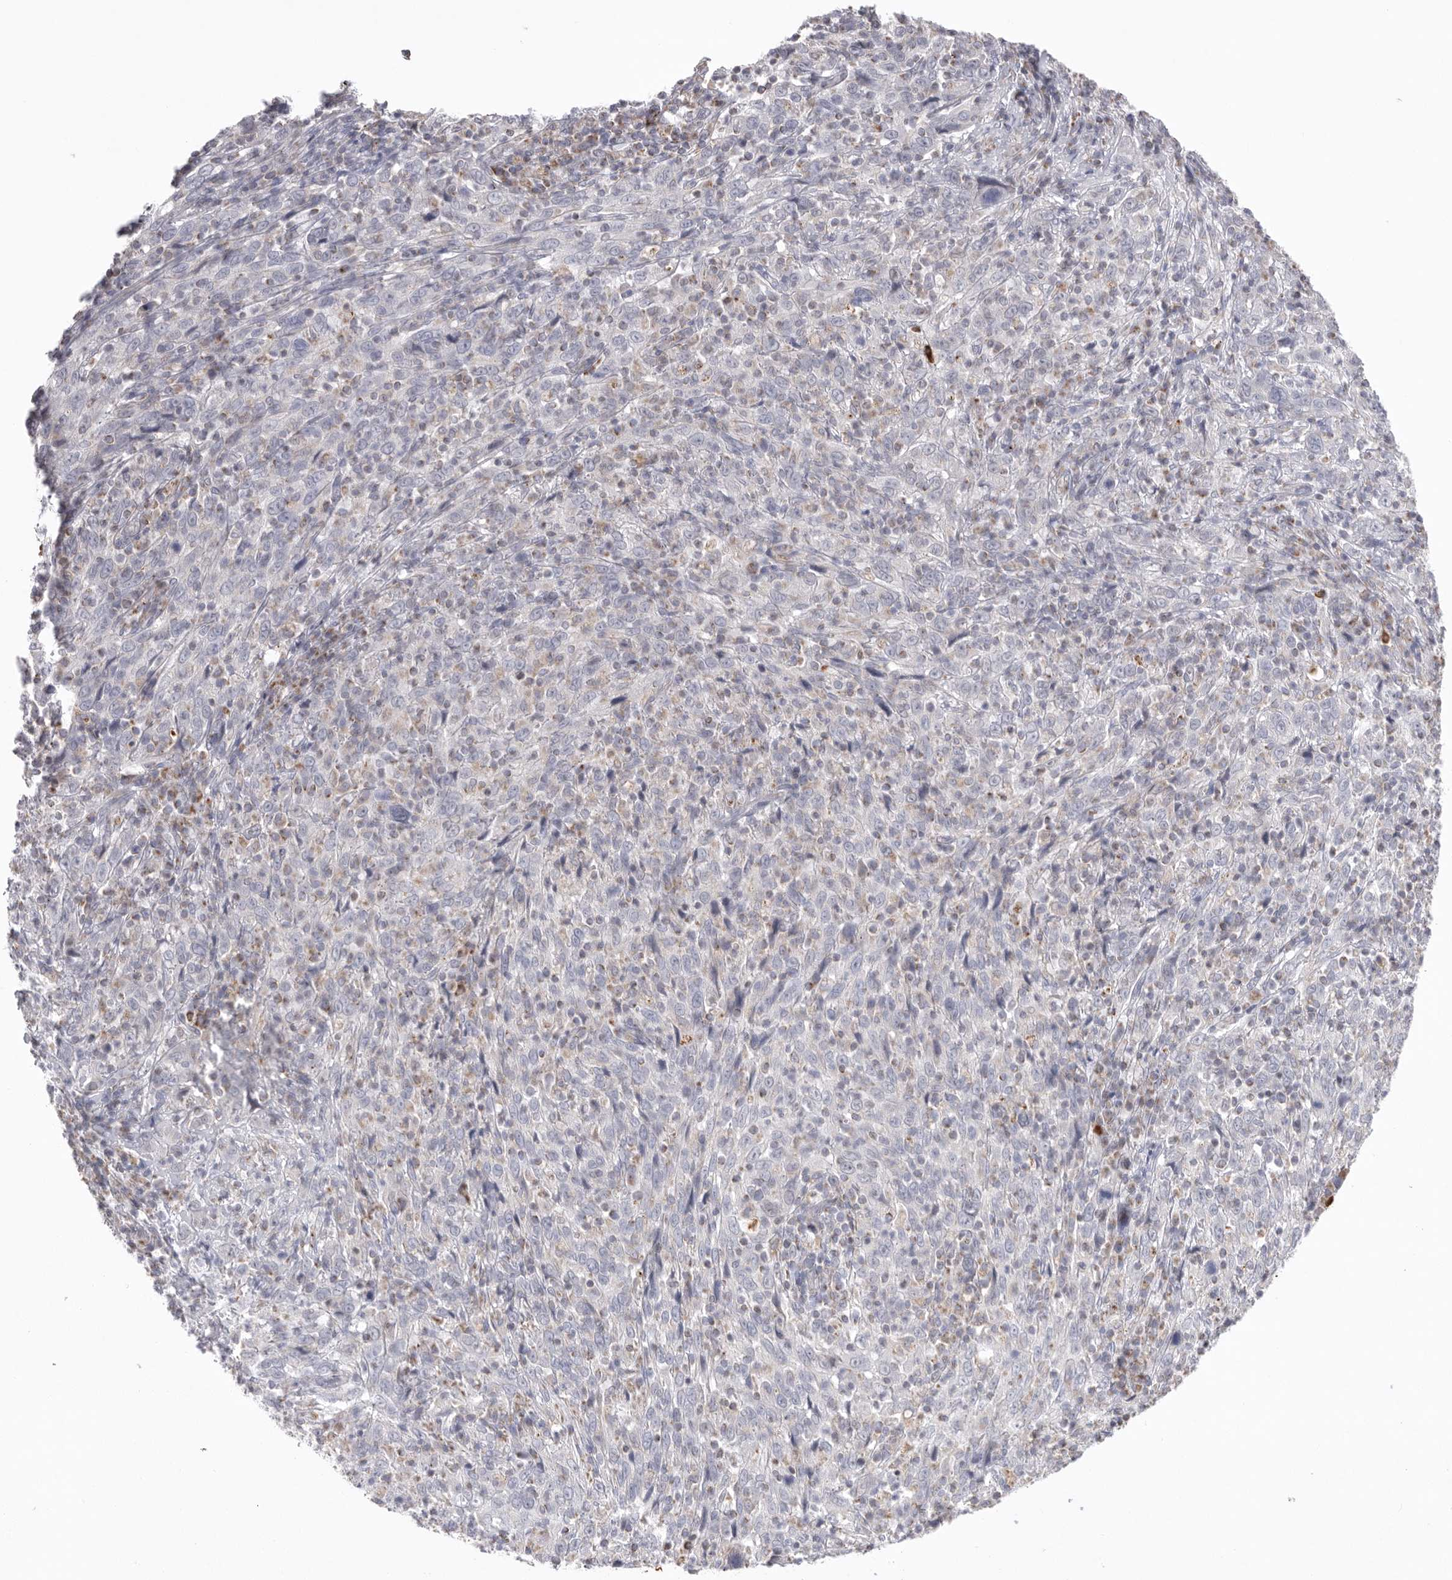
{"staining": {"intensity": "negative", "quantity": "none", "location": "none"}, "tissue": "cervical cancer", "cell_type": "Tumor cells", "image_type": "cancer", "snomed": [{"axis": "morphology", "description": "Squamous cell carcinoma, NOS"}, {"axis": "topography", "description": "Cervix"}], "caption": "This histopathology image is of cervical cancer (squamous cell carcinoma) stained with immunohistochemistry (IHC) to label a protein in brown with the nuclei are counter-stained blue. There is no staining in tumor cells.", "gene": "VDAC3", "patient": {"sex": "female", "age": 46}}